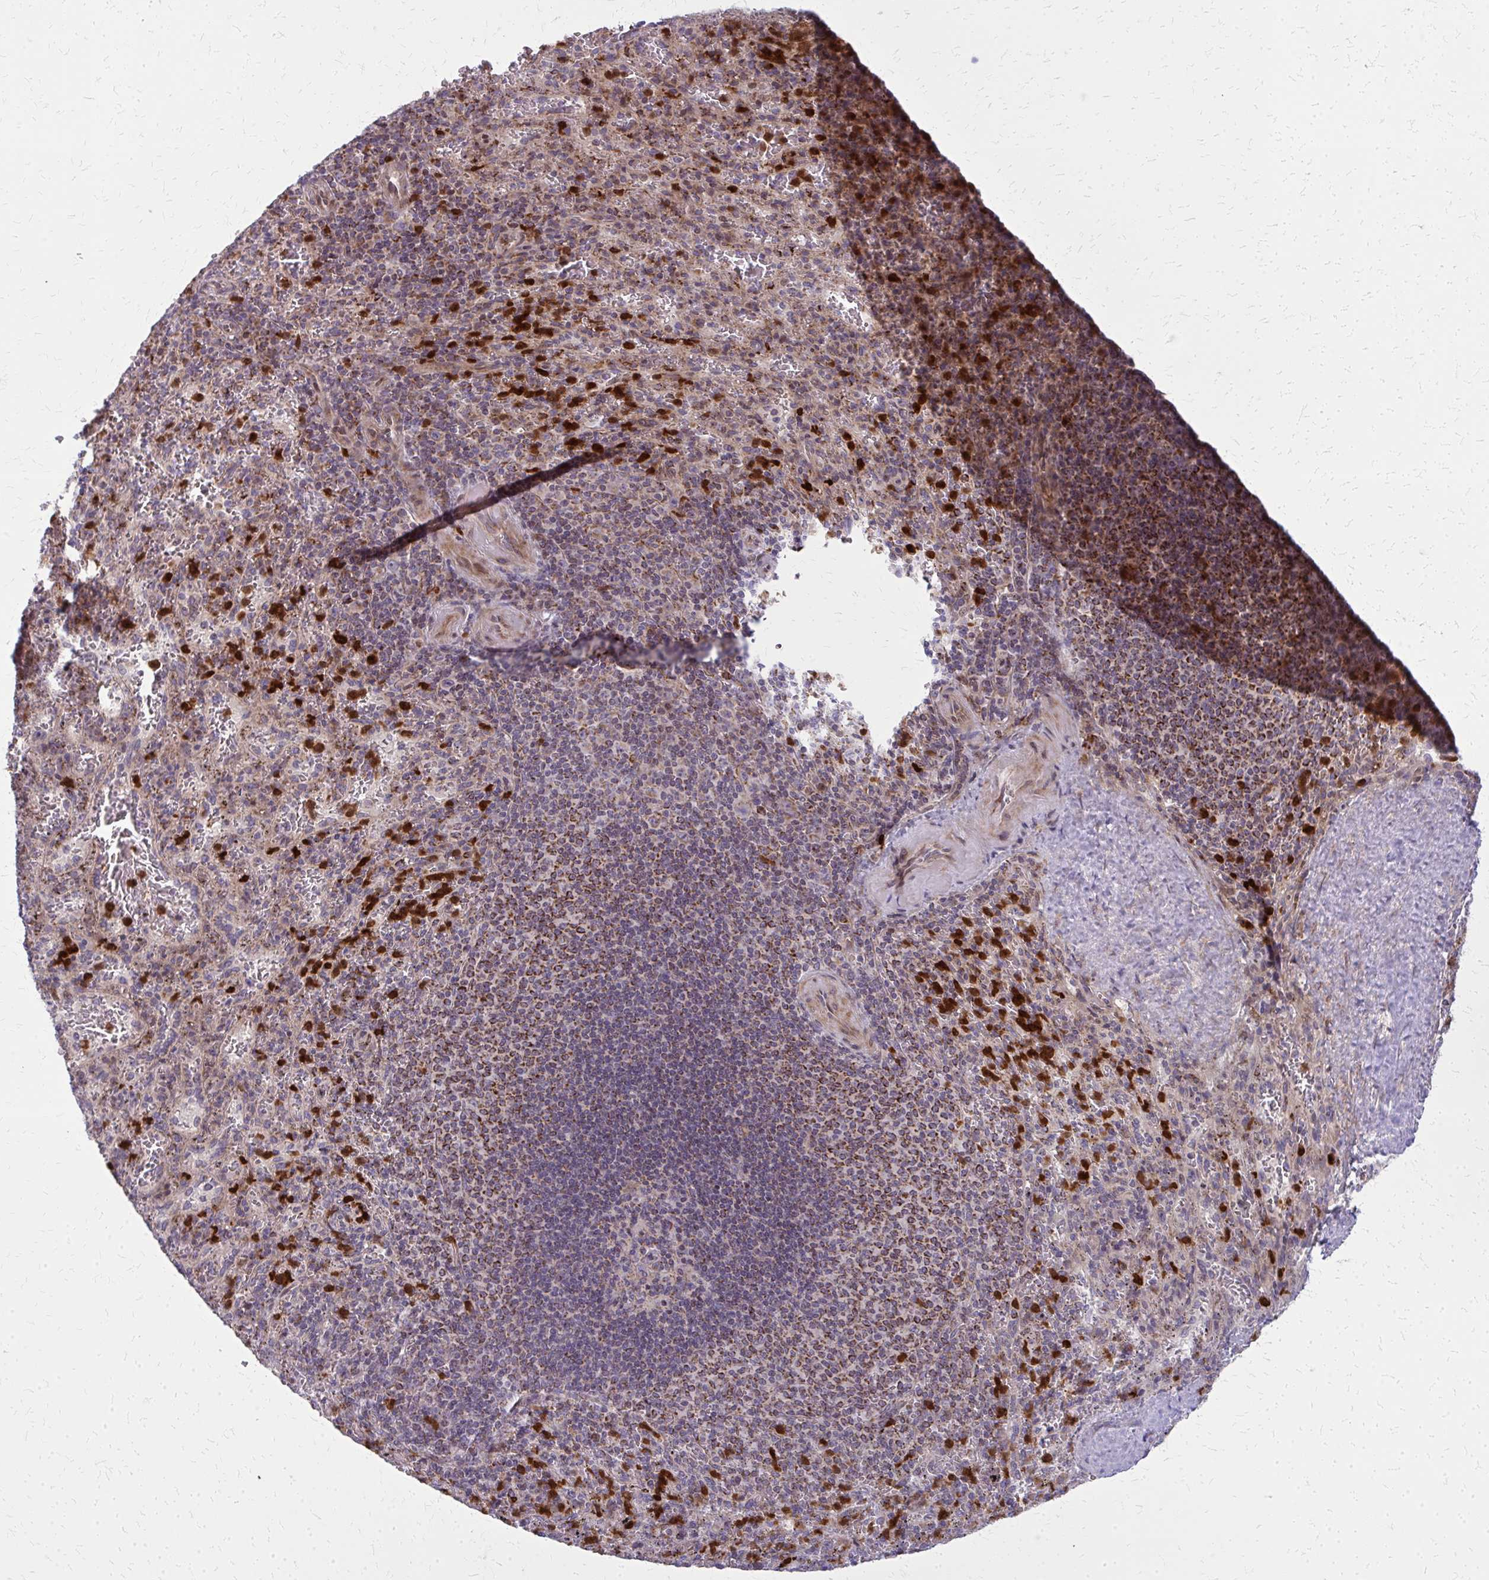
{"staining": {"intensity": "strong", "quantity": "<25%", "location": "cytoplasmic/membranous"}, "tissue": "spleen", "cell_type": "Cells in red pulp", "image_type": "normal", "snomed": [{"axis": "morphology", "description": "Normal tissue, NOS"}, {"axis": "topography", "description": "Spleen"}], "caption": "Immunohistochemical staining of unremarkable spleen displays <25% levels of strong cytoplasmic/membranous protein staining in approximately <25% of cells in red pulp.", "gene": "MCCC1", "patient": {"sex": "male", "age": 57}}